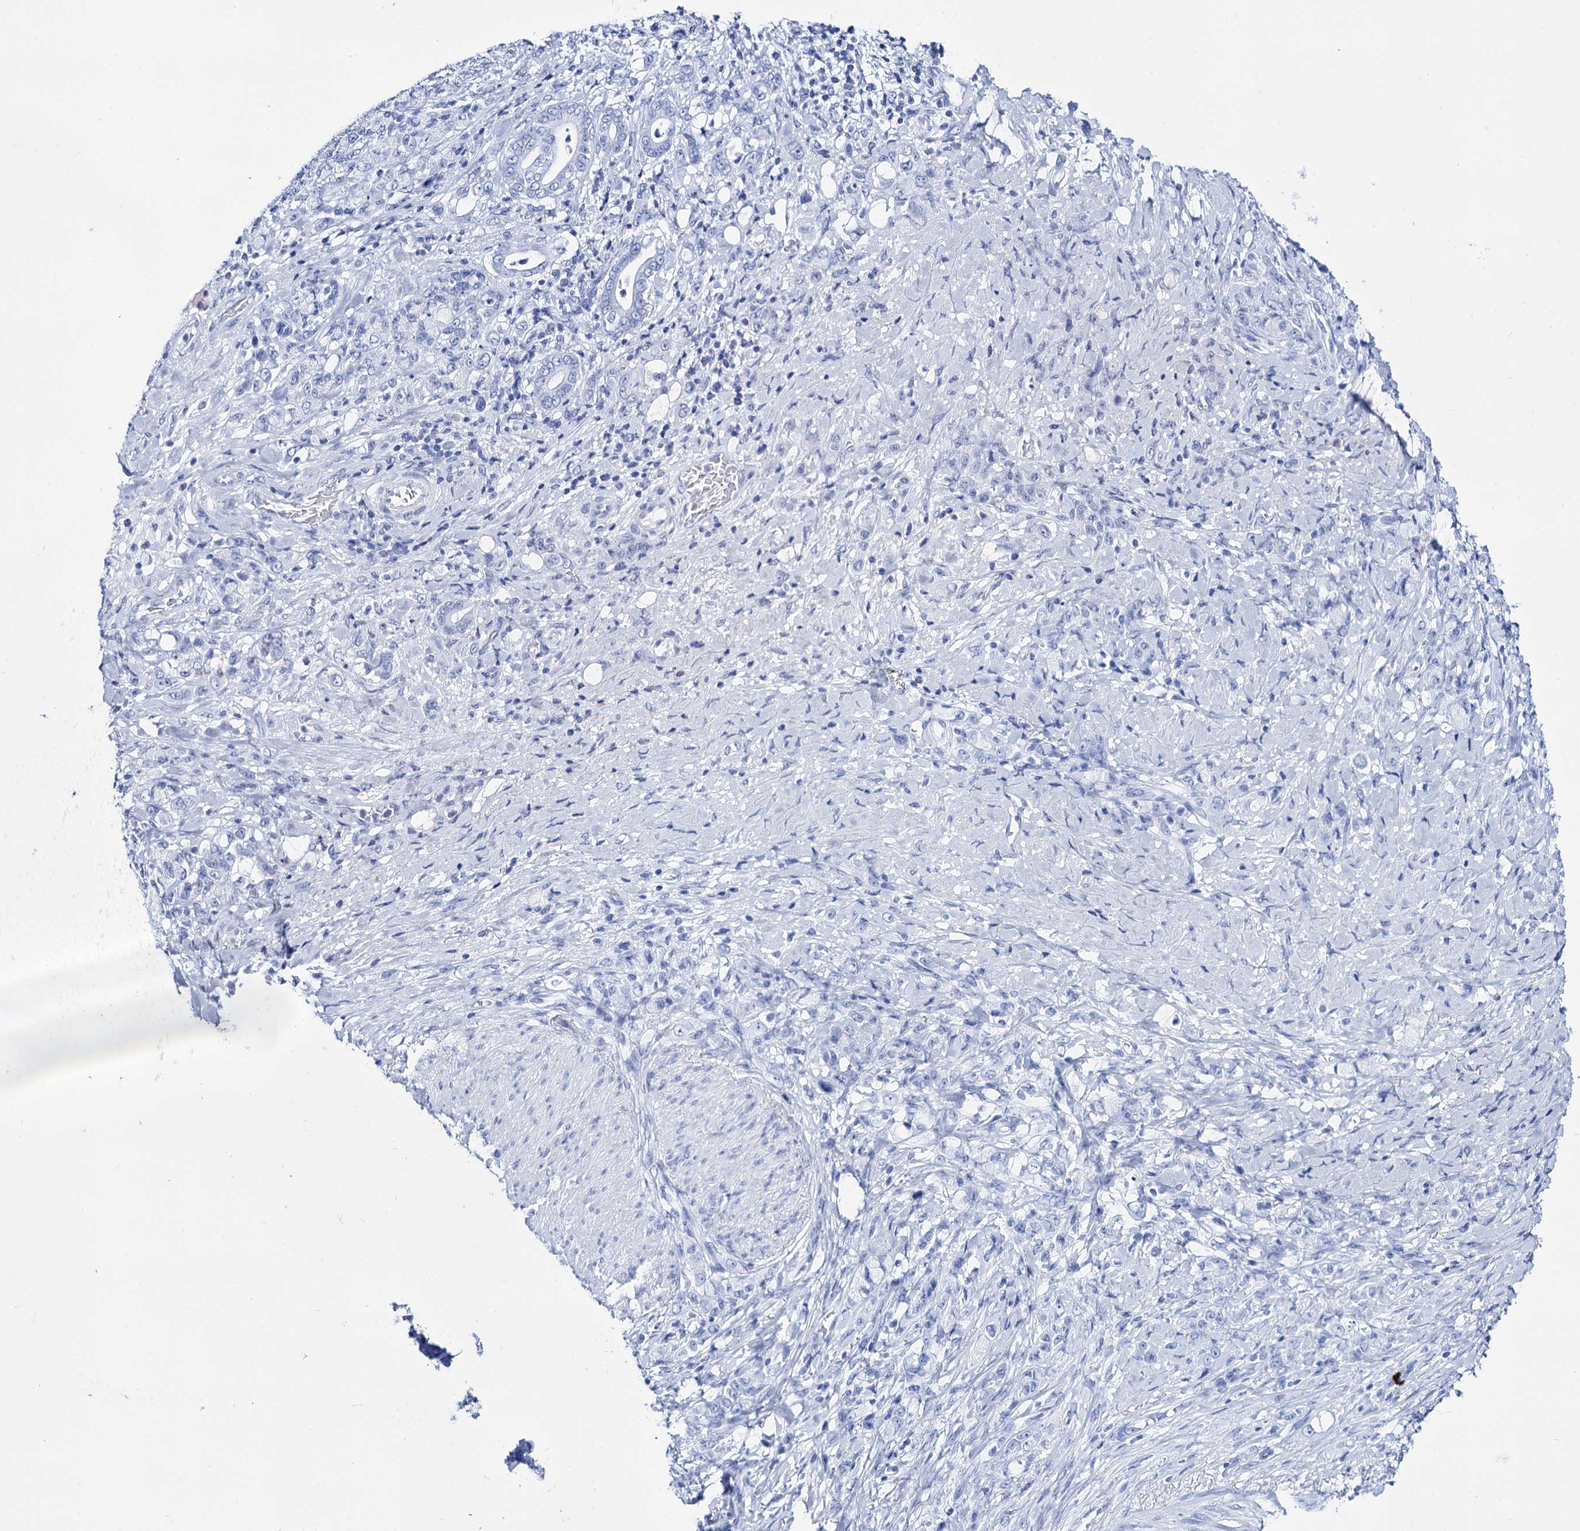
{"staining": {"intensity": "negative", "quantity": "none", "location": "none"}, "tissue": "stomach cancer", "cell_type": "Tumor cells", "image_type": "cancer", "snomed": [{"axis": "morphology", "description": "Adenocarcinoma, NOS"}, {"axis": "topography", "description": "Stomach"}], "caption": "Immunohistochemistry photomicrograph of neoplastic tissue: human stomach adenocarcinoma stained with DAB exhibits no significant protein expression in tumor cells.", "gene": "MICAL2", "patient": {"sex": "female", "age": 79}}